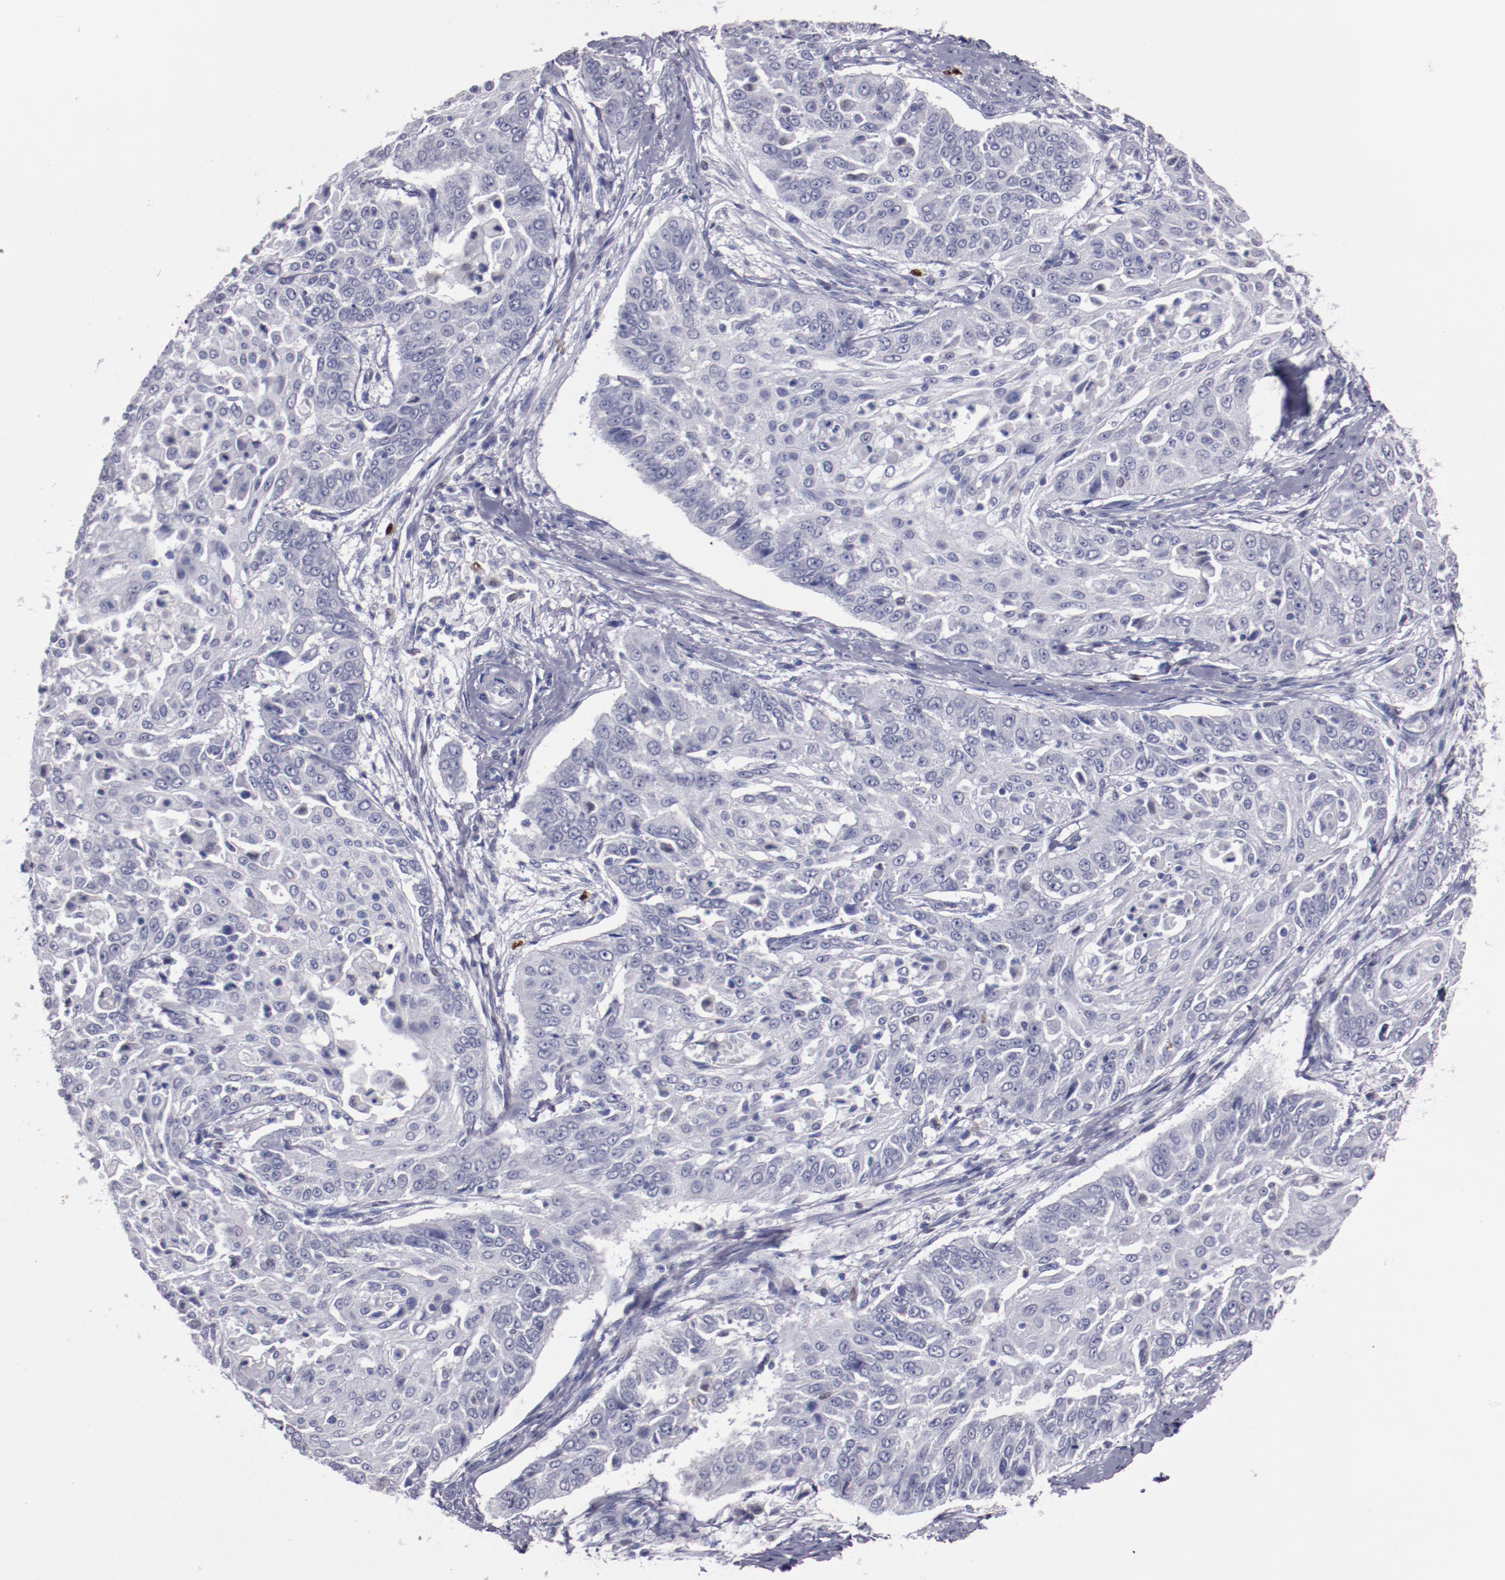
{"staining": {"intensity": "negative", "quantity": "none", "location": "none"}, "tissue": "cervical cancer", "cell_type": "Tumor cells", "image_type": "cancer", "snomed": [{"axis": "morphology", "description": "Squamous cell carcinoma, NOS"}, {"axis": "topography", "description": "Cervix"}], "caption": "DAB immunohistochemical staining of human cervical squamous cell carcinoma reveals no significant staining in tumor cells.", "gene": "IRF8", "patient": {"sex": "female", "age": 64}}